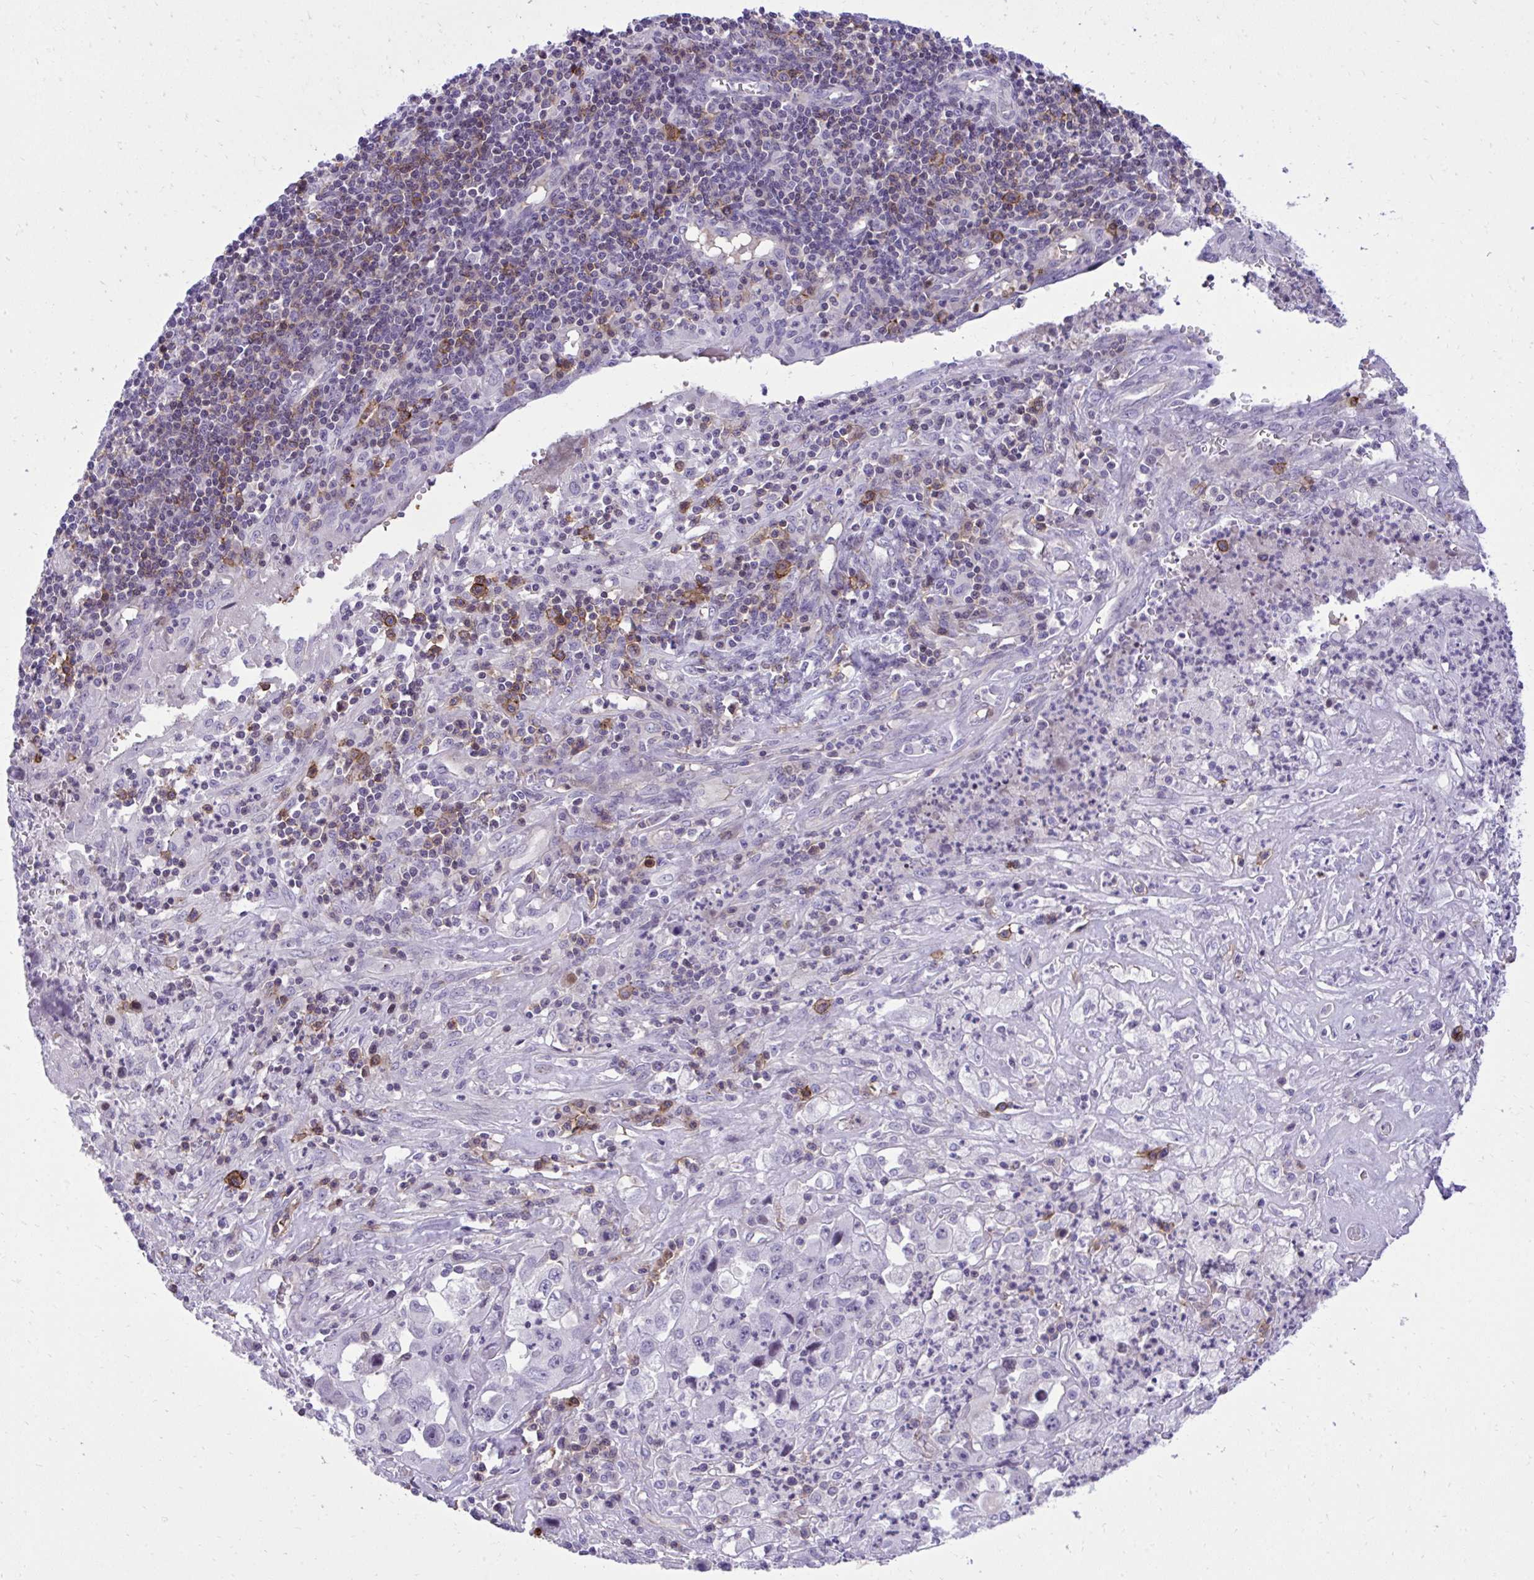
{"staining": {"intensity": "negative", "quantity": "none", "location": "none"}, "tissue": "endometrial cancer", "cell_type": "Tumor cells", "image_type": "cancer", "snomed": [{"axis": "morphology", "description": "Adenocarcinoma, NOS"}, {"axis": "topography", "description": "Uterus"}], "caption": "Endometrial cancer stained for a protein using immunohistochemistry displays no positivity tumor cells.", "gene": "PITPNM3", "patient": {"sex": "female", "age": 62}}